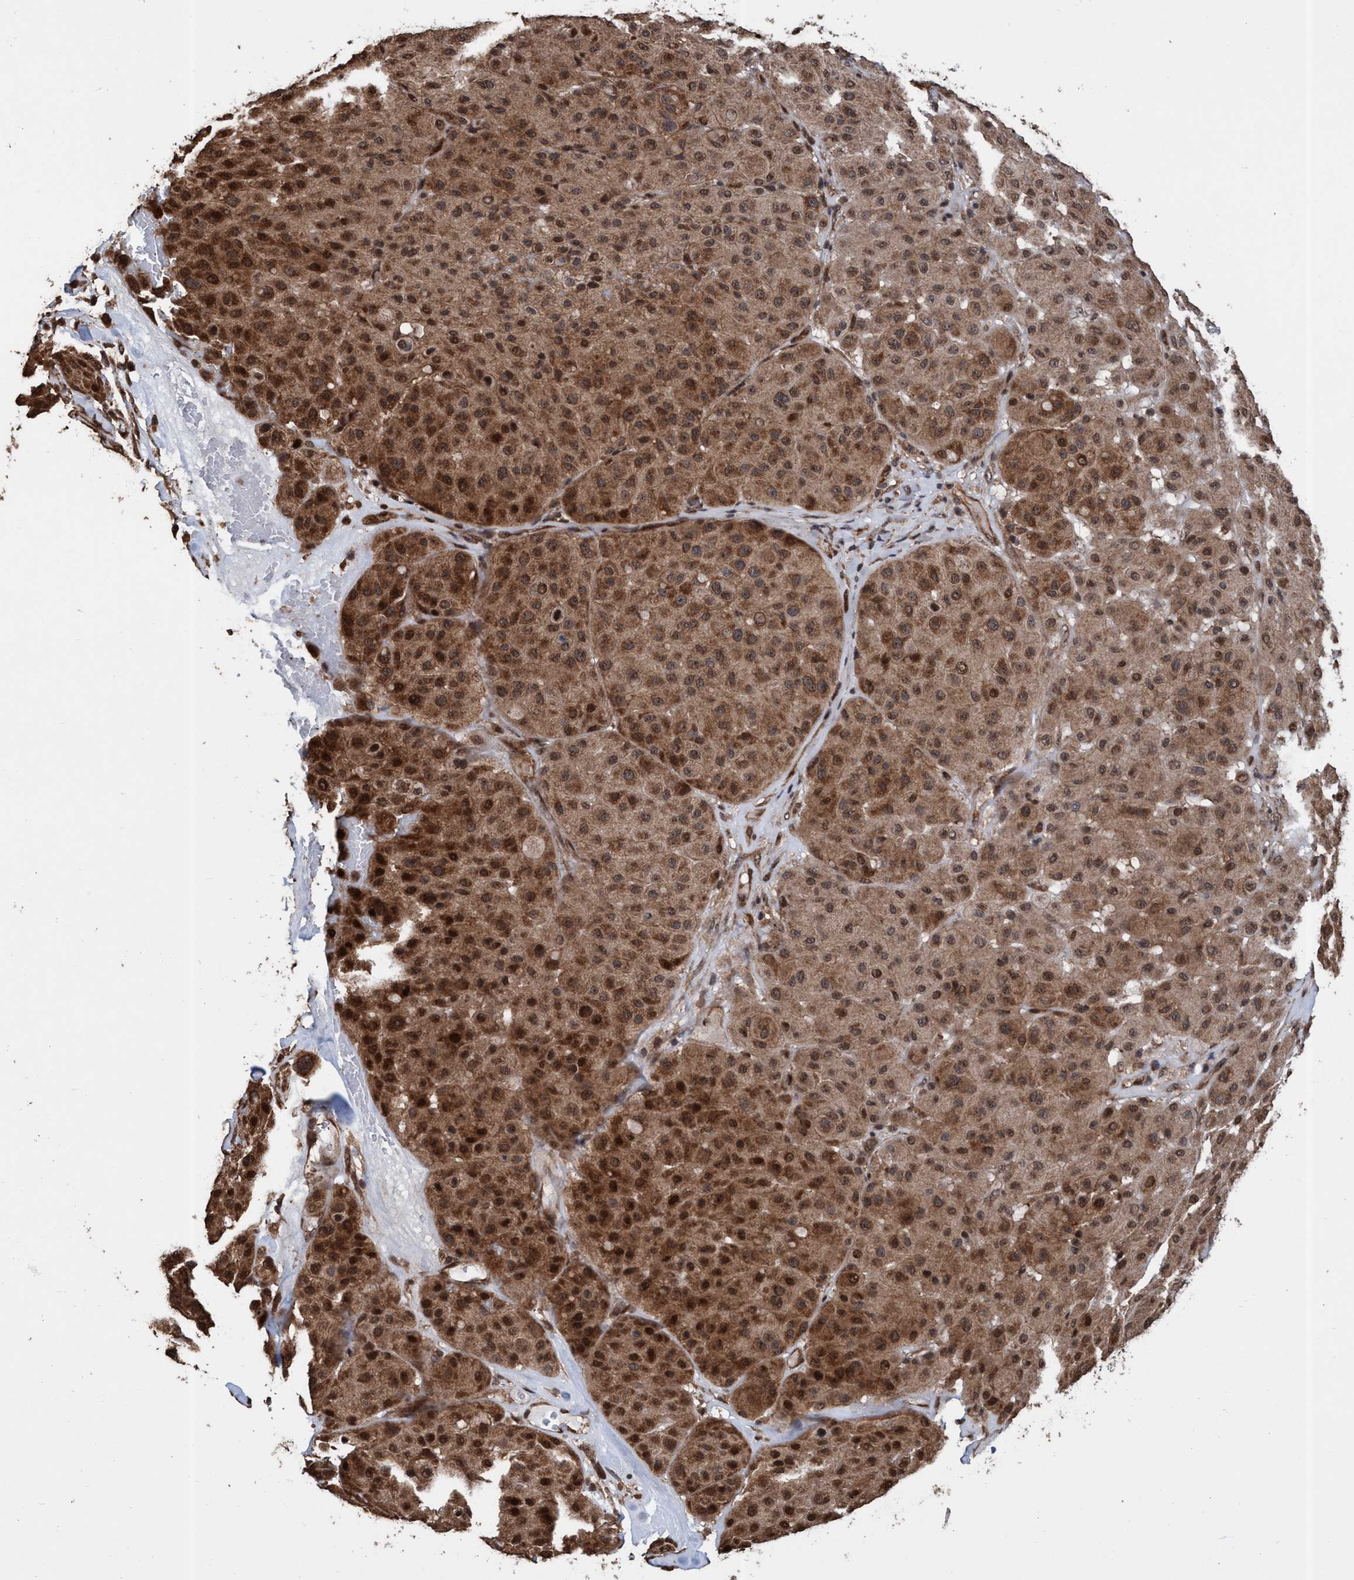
{"staining": {"intensity": "moderate", "quantity": ">75%", "location": "cytoplasmic/membranous,nuclear"}, "tissue": "melanoma", "cell_type": "Tumor cells", "image_type": "cancer", "snomed": [{"axis": "morphology", "description": "Normal tissue, NOS"}, {"axis": "morphology", "description": "Malignant melanoma, Metastatic site"}, {"axis": "topography", "description": "Skin"}], "caption": "Tumor cells display moderate cytoplasmic/membranous and nuclear staining in approximately >75% of cells in malignant melanoma (metastatic site).", "gene": "TRPC7", "patient": {"sex": "male", "age": 41}}